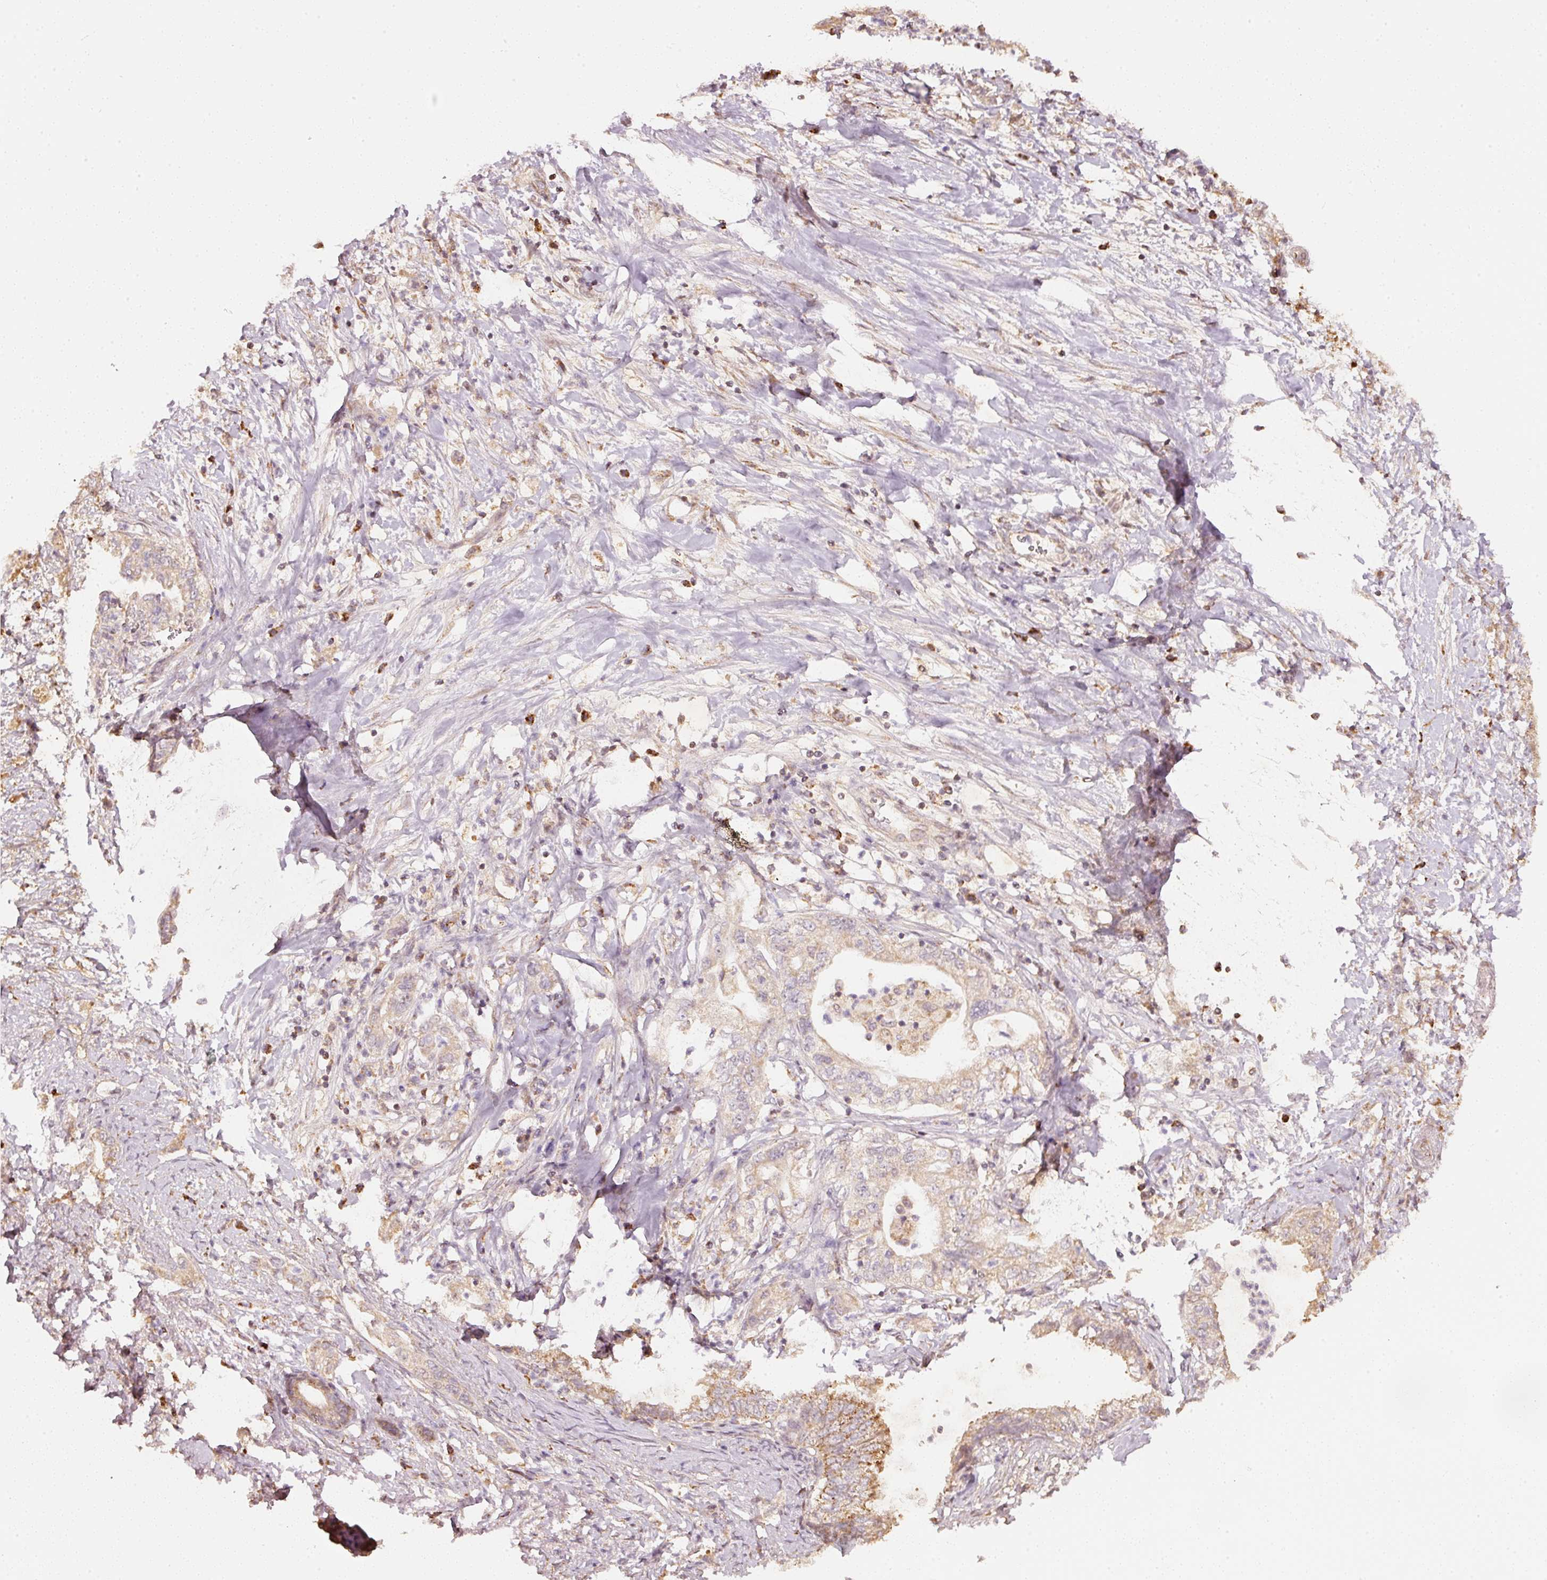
{"staining": {"intensity": "moderate", "quantity": "<25%", "location": "cytoplasmic/membranous"}, "tissue": "pancreatic cancer", "cell_type": "Tumor cells", "image_type": "cancer", "snomed": [{"axis": "morphology", "description": "Adenocarcinoma, NOS"}, {"axis": "topography", "description": "Pancreas"}], "caption": "A brown stain highlights moderate cytoplasmic/membranous expression of a protein in human pancreatic cancer tumor cells. The staining was performed using DAB (3,3'-diaminobenzidine) to visualize the protein expression in brown, while the nuclei were stained in blue with hematoxylin (Magnification: 20x).", "gene": "RAB35", "patient": {"sex": "female", "age": 73}}